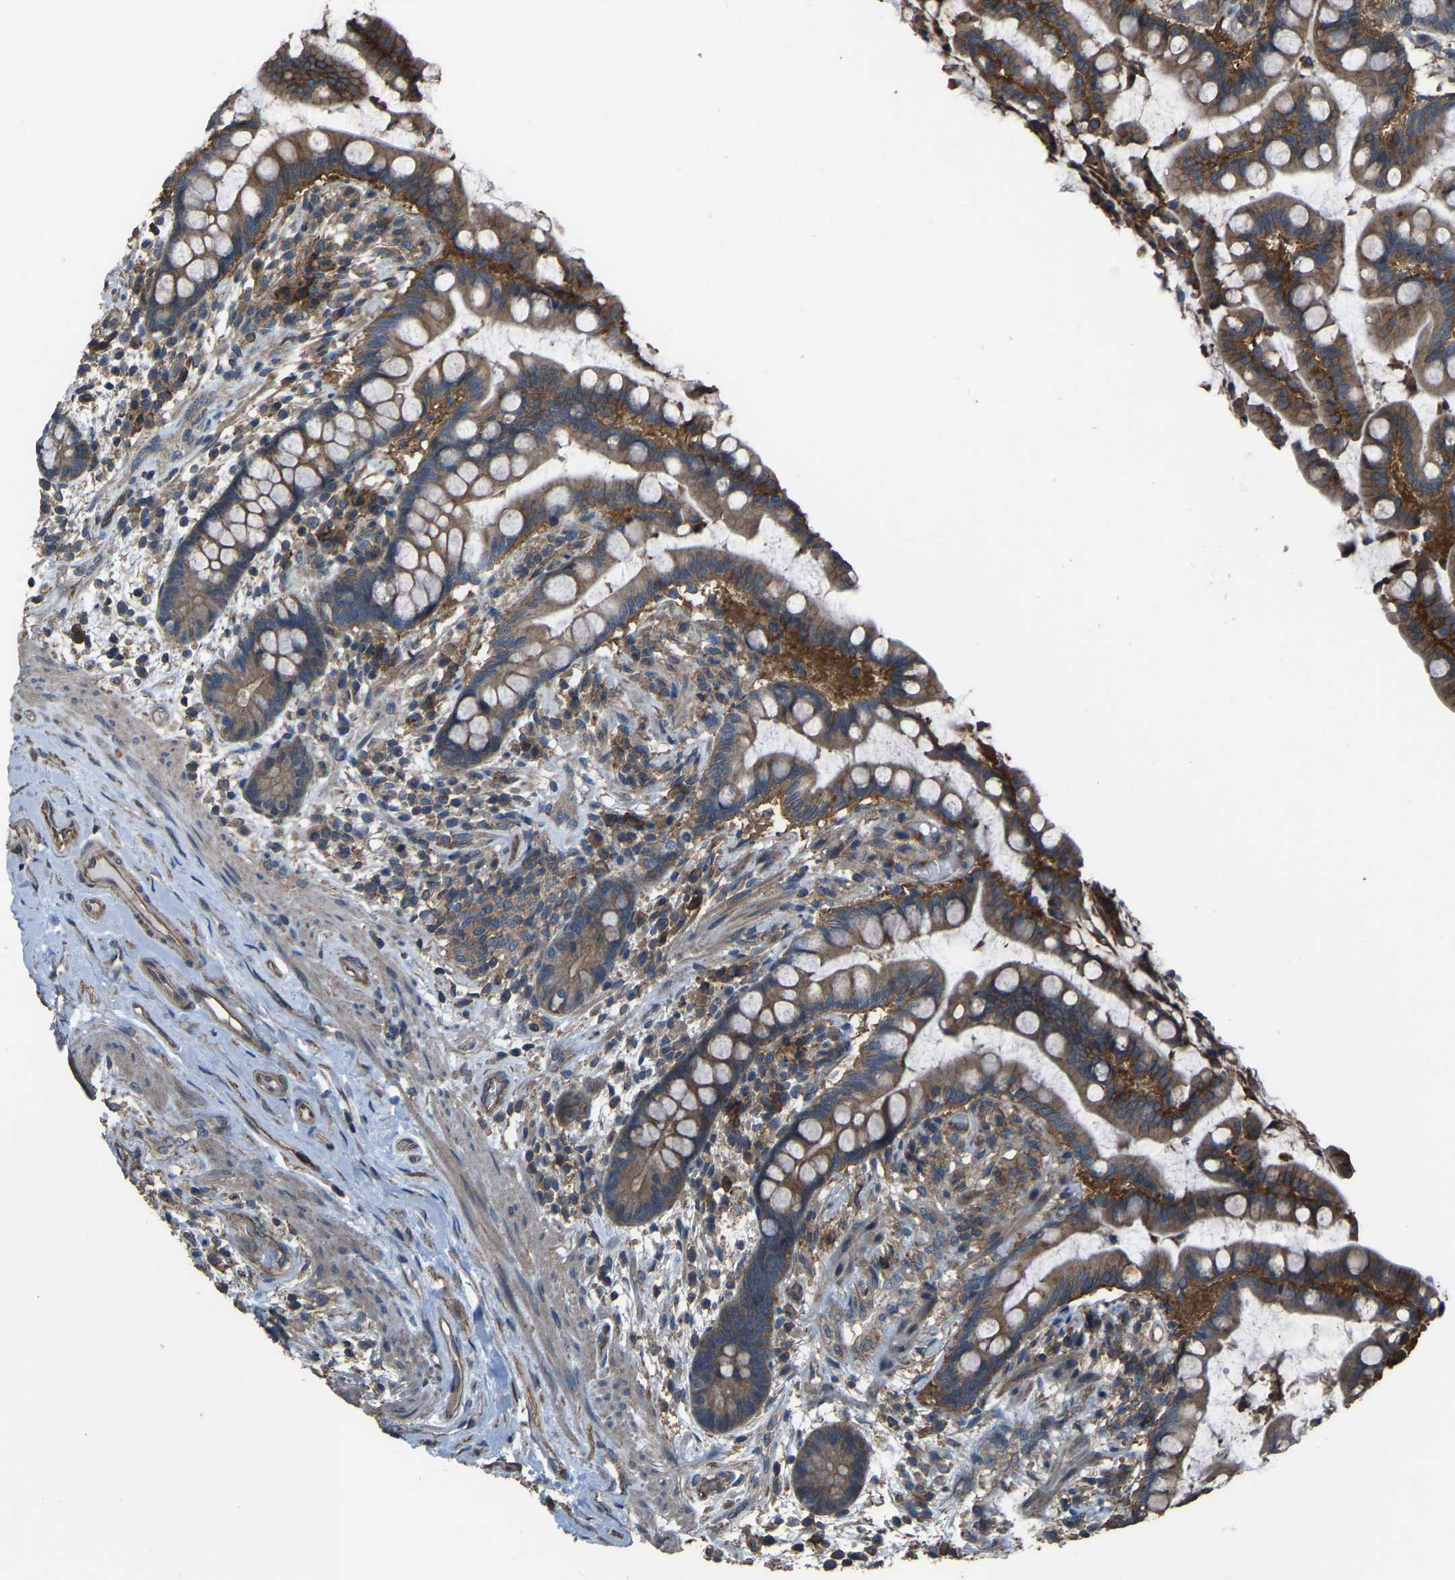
{"staining": {"intensity": "moderate", "quantity": ">75%", "location": "cytoplasmic/membranous"}, "tissue": "colon", "cell_type": "Endothelial cells", "image_type": "normal", "snomed": [{"axis": "morphology", "description": "Normal tissue, NOS"}, {"axis": "topography", "description": "Colon"}], "caption": "High-magnification brightfield microscopy of benign colon stained with DAB (3,3'-diaminobenzidine) (brown) and counterstained with hematoxylin (blue). endothelial cells exhibit moderate cytoplasmic/membranous expression is identified in about>75% of cells.", "gene": "SLC4A2", "patient": {"sex": "male", "age": 73}}